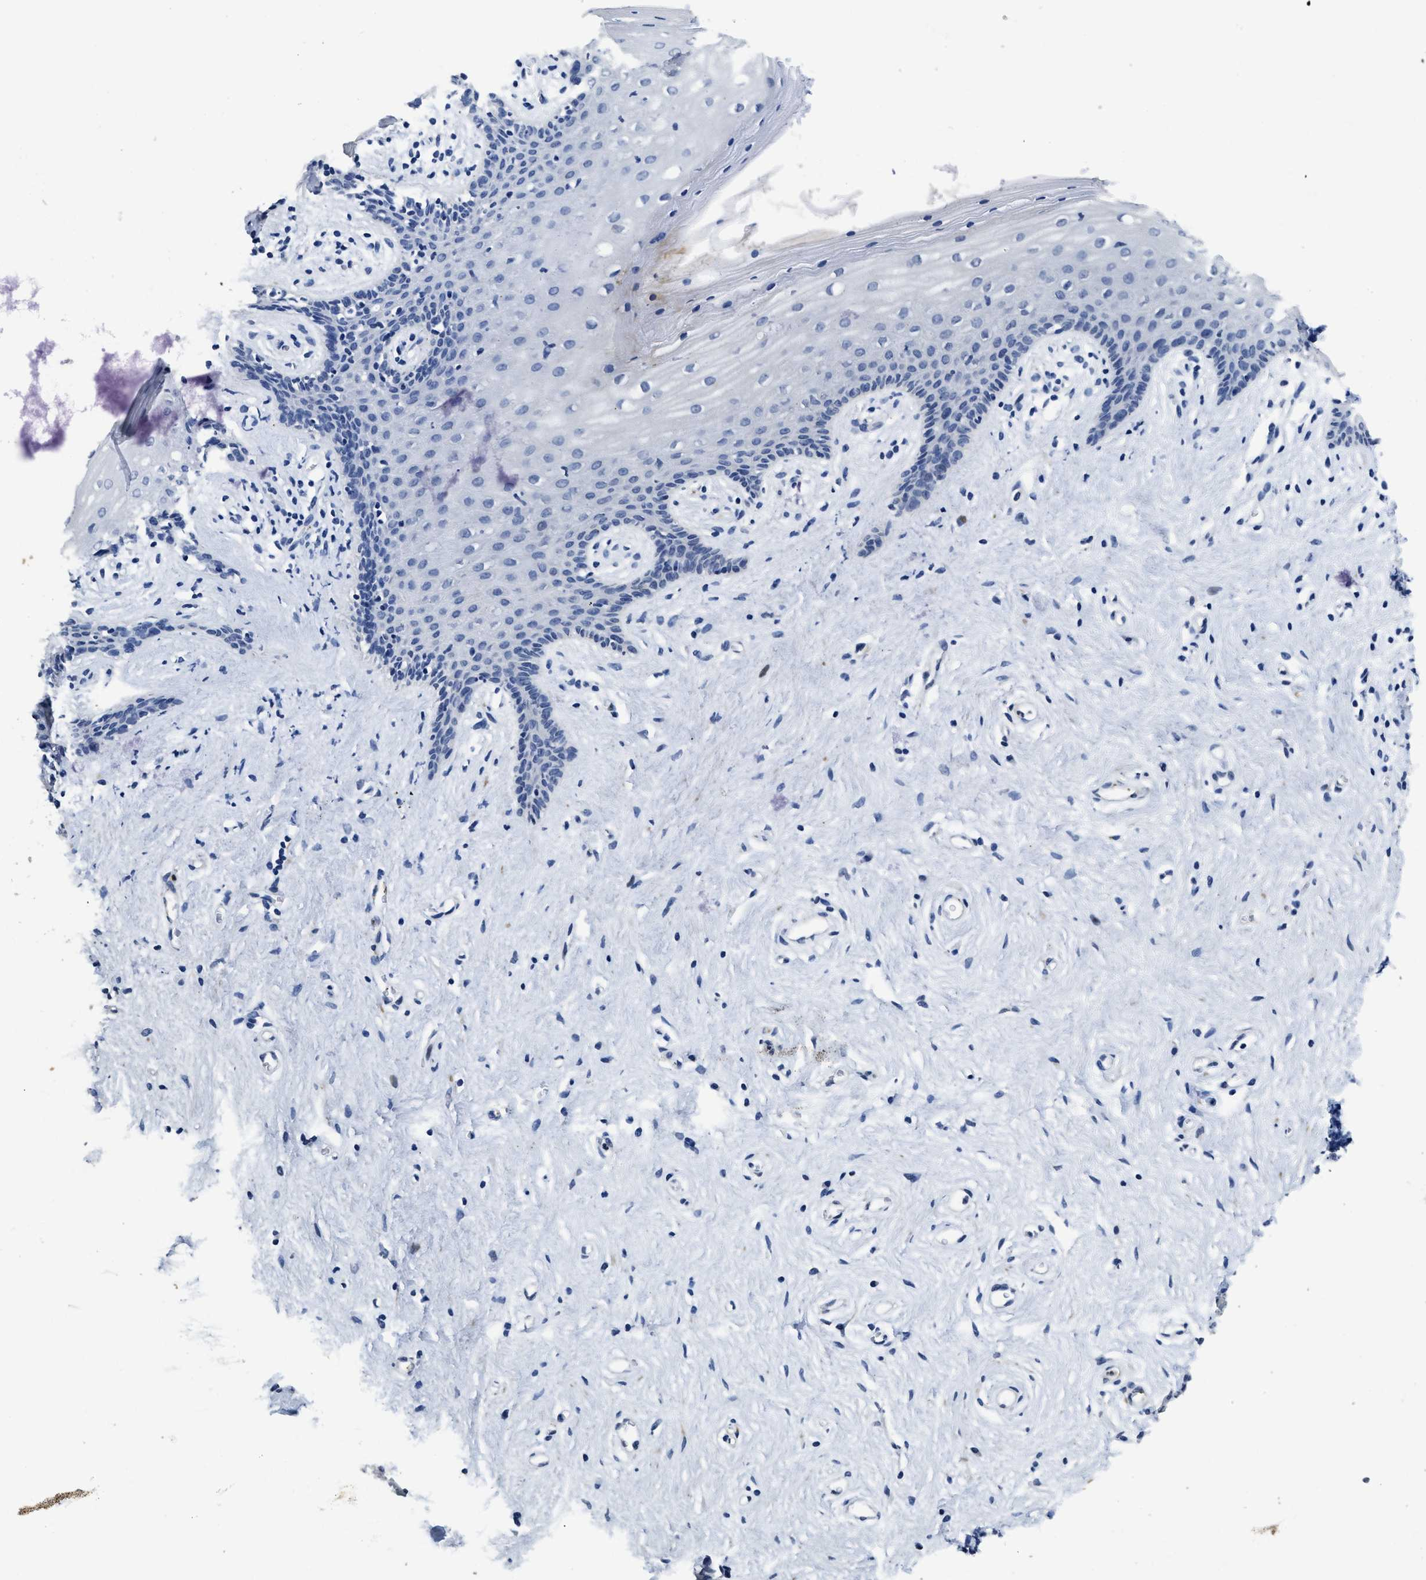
{"staining": {"intensity": "negative", "quantity": "none", "location": "none"}, "tissue": "vagina", "cell_type": "Squamous epithelial cells", "image_type": "normal", "snomed": [{"axis": "morphology", "description": "Normal tissue, NOS"}, {"axis": "topography", "description": "Vagina"}], "caption": "IHC of normal human vagina demonstrates no positivity in squamous epithelial cells.", "gene": "ITGA2B", "patient": {"sex": "female", "age": 44}}